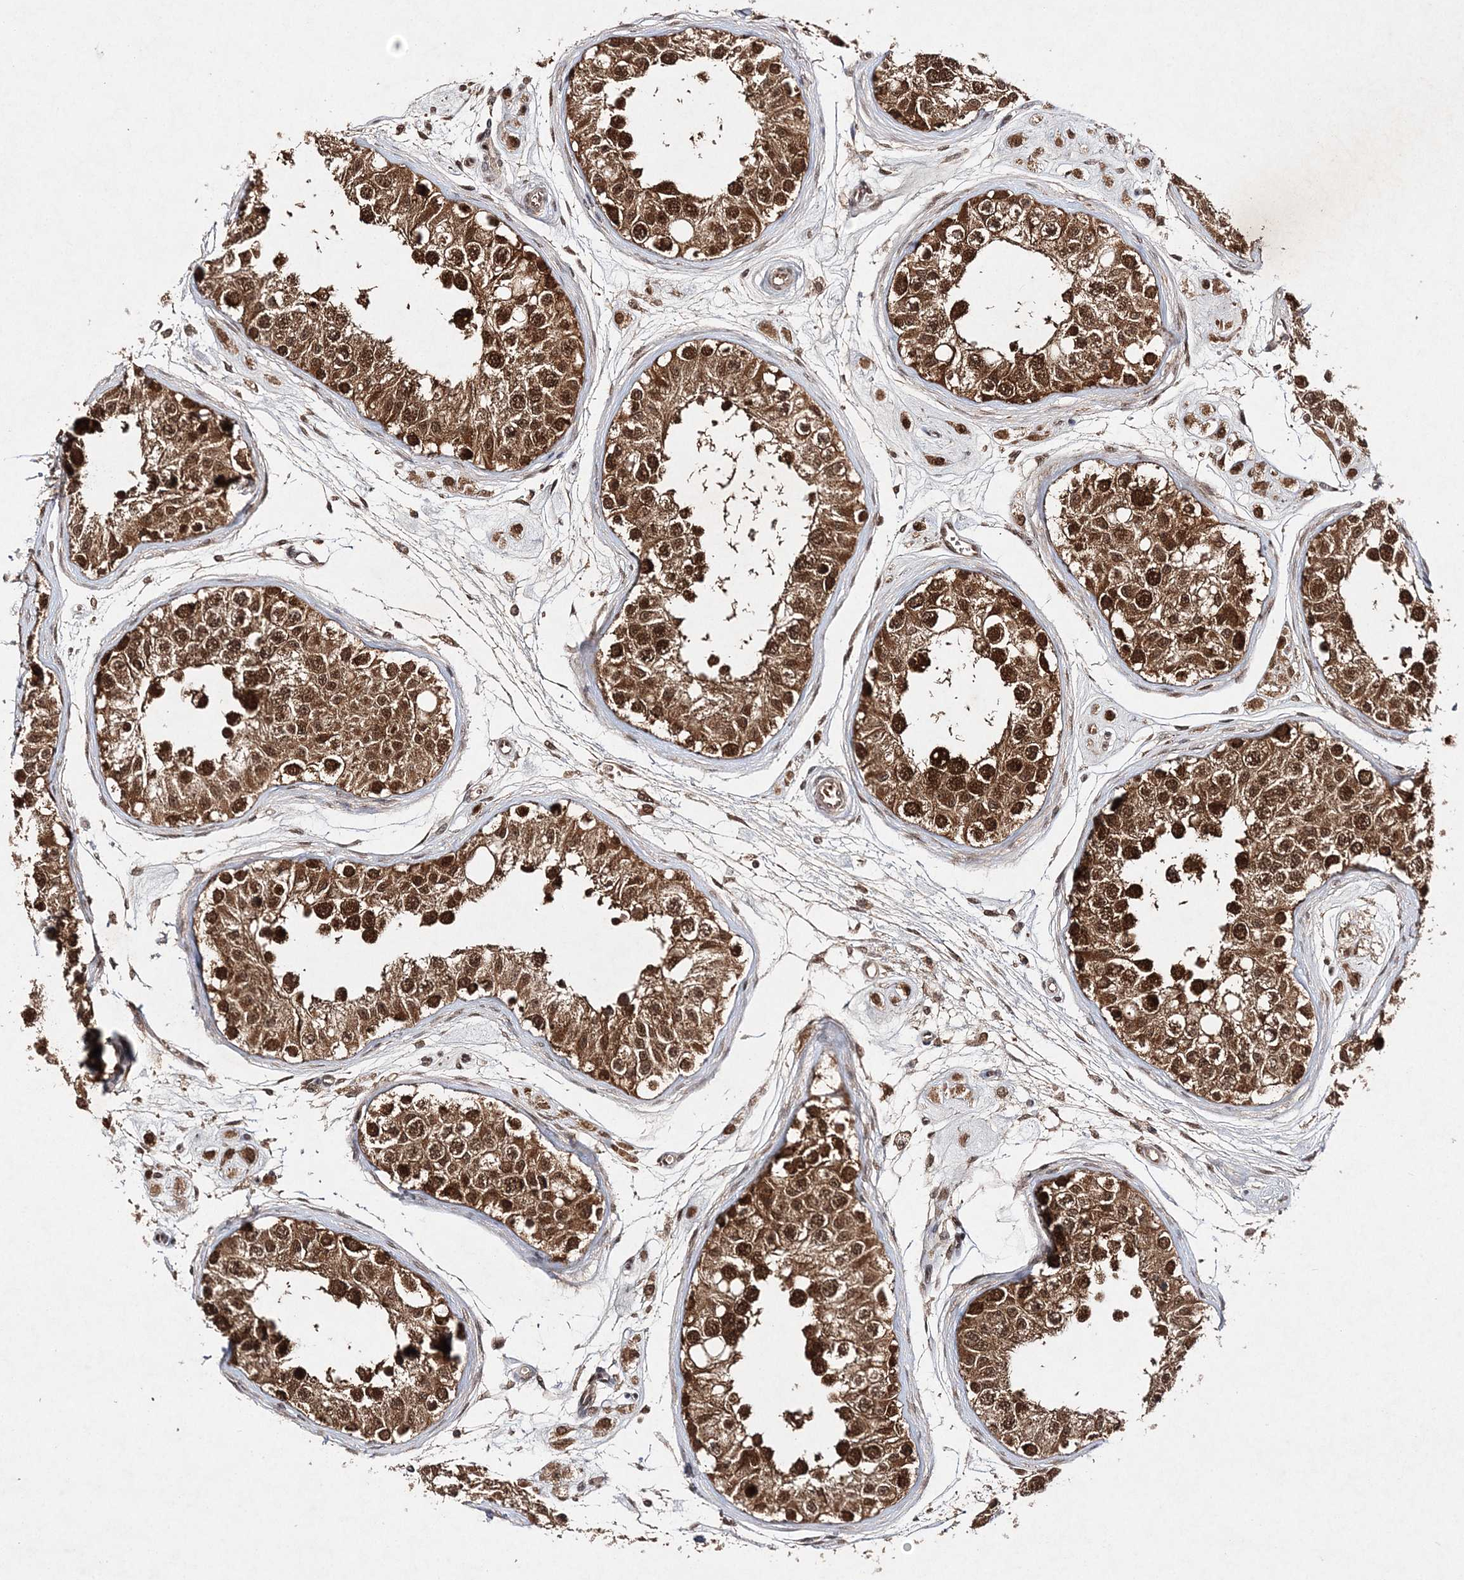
{"staining": {"intensity": "strong", "quantity": ">75%", "location": "cytoplasmic/membranous,nuclear"}, "tissue": "testis", "cell_type": "Cells in seminiferous ducts", "image_type": "normal", "snomed": [{"axis": "morphology", "description": "Normal tissue, NOS"}, {"axis": "morphology", "description": "Adenocarcinoma, metastatic, NOS"}, {"axis": "topography", "description": "Testis"}], "caption": "Protein staining of benign testis demonstrates strong cytoplasmic/membranous,nuclear expression in about >75% of cells in seminiferous ducts.", "gene": "NIF3L1", "patient": {"sex": "male", "age": 26}}